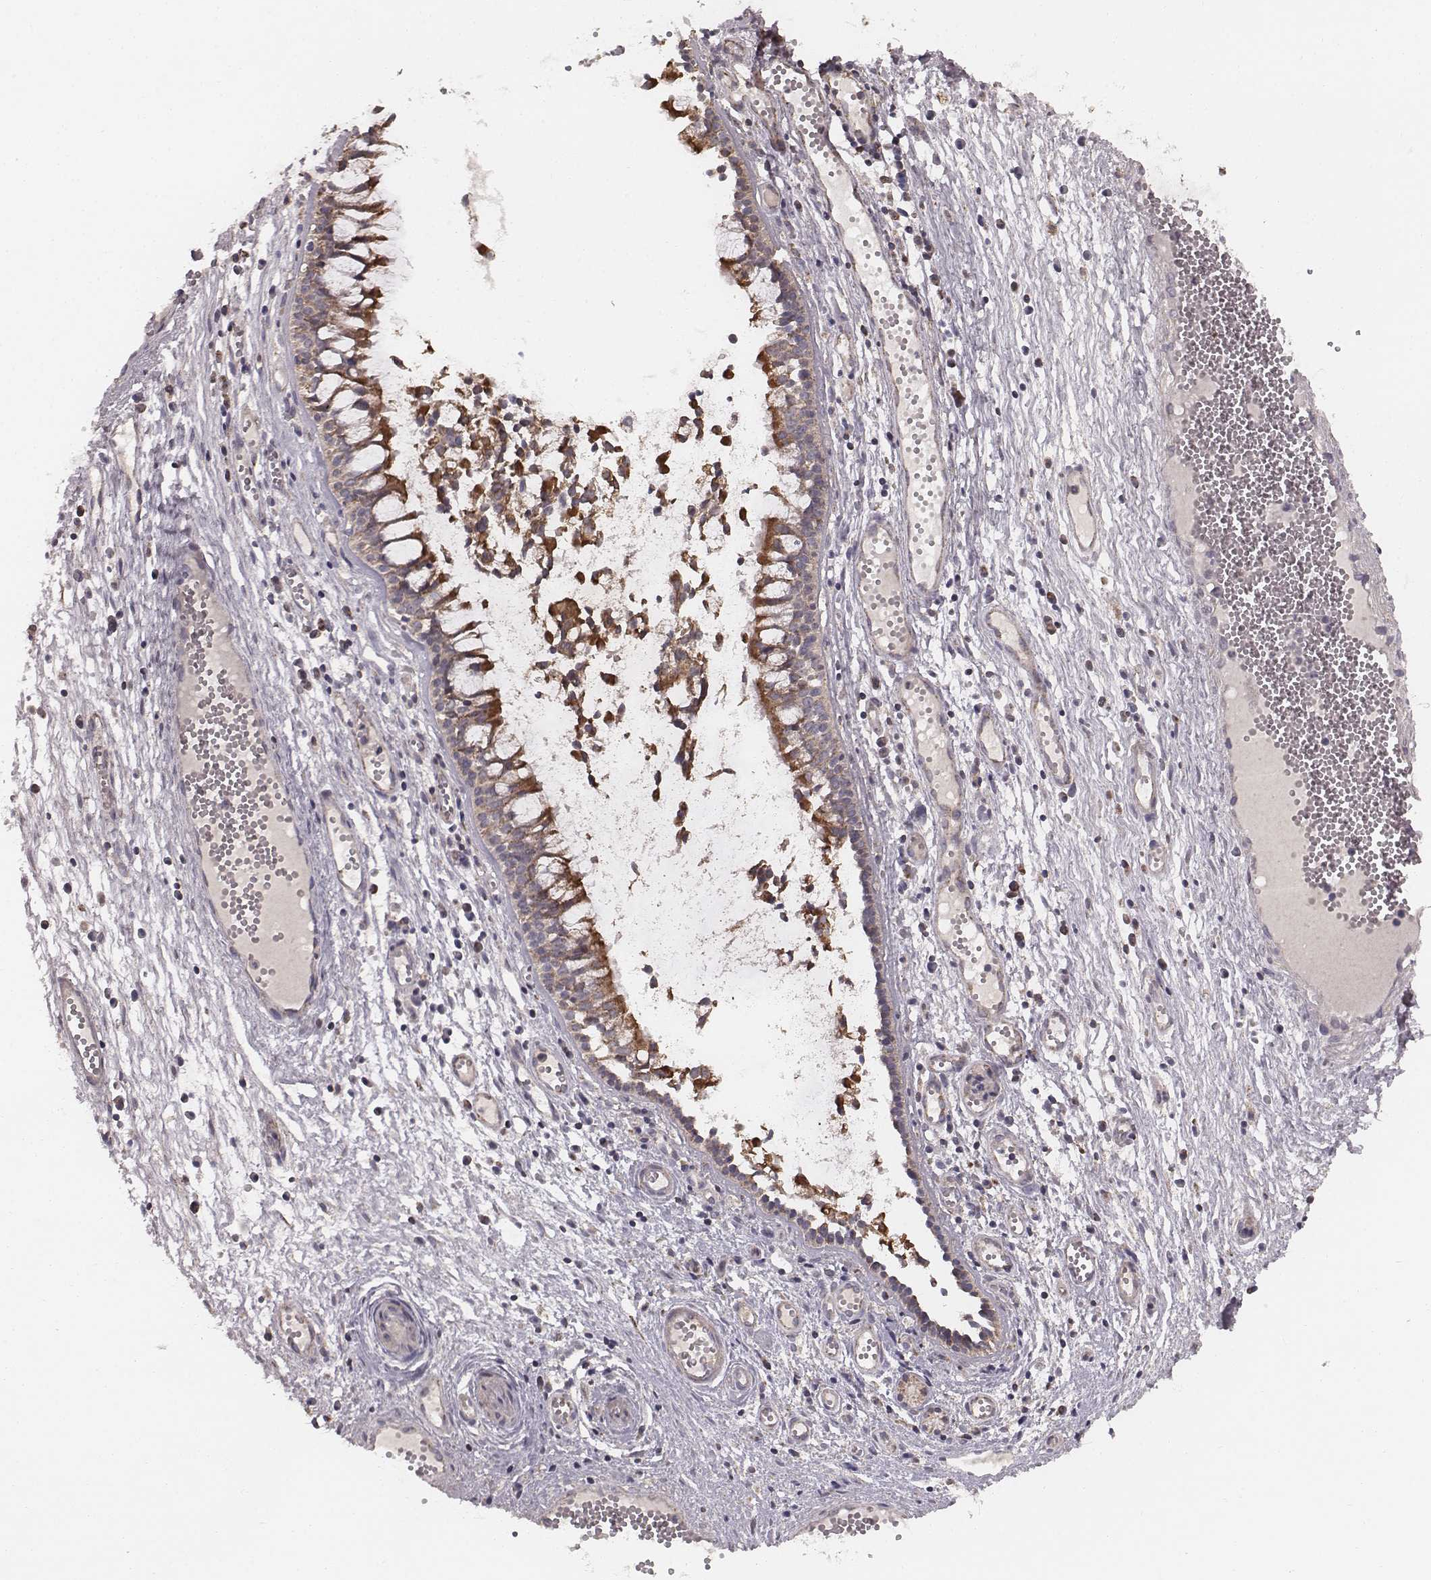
{"staining": {"intensity": "strong", "quantity": "25%-75%", "location": "cytoplasmic/membranous"}, "tissue": "nasopharynx", "cell_type": "Respiratory epithelial cells", "image_type": "normal", "snomed": [{"axis": "morphology", "description": "Normal tissue, NOS"}, {"axis": "topography", "description": "Nasopharynx"}], "caption": "Nasopharynx stained with immunohistochemistry displays strong cytoplasmic/membranous staining in about 25%-75% of respiratory epithelial cells. (DAB = brown stain, brightfield microscopy at high magnification).", "gene": "PDCD2L", "patient": {"sex": "male", "age": 31}}